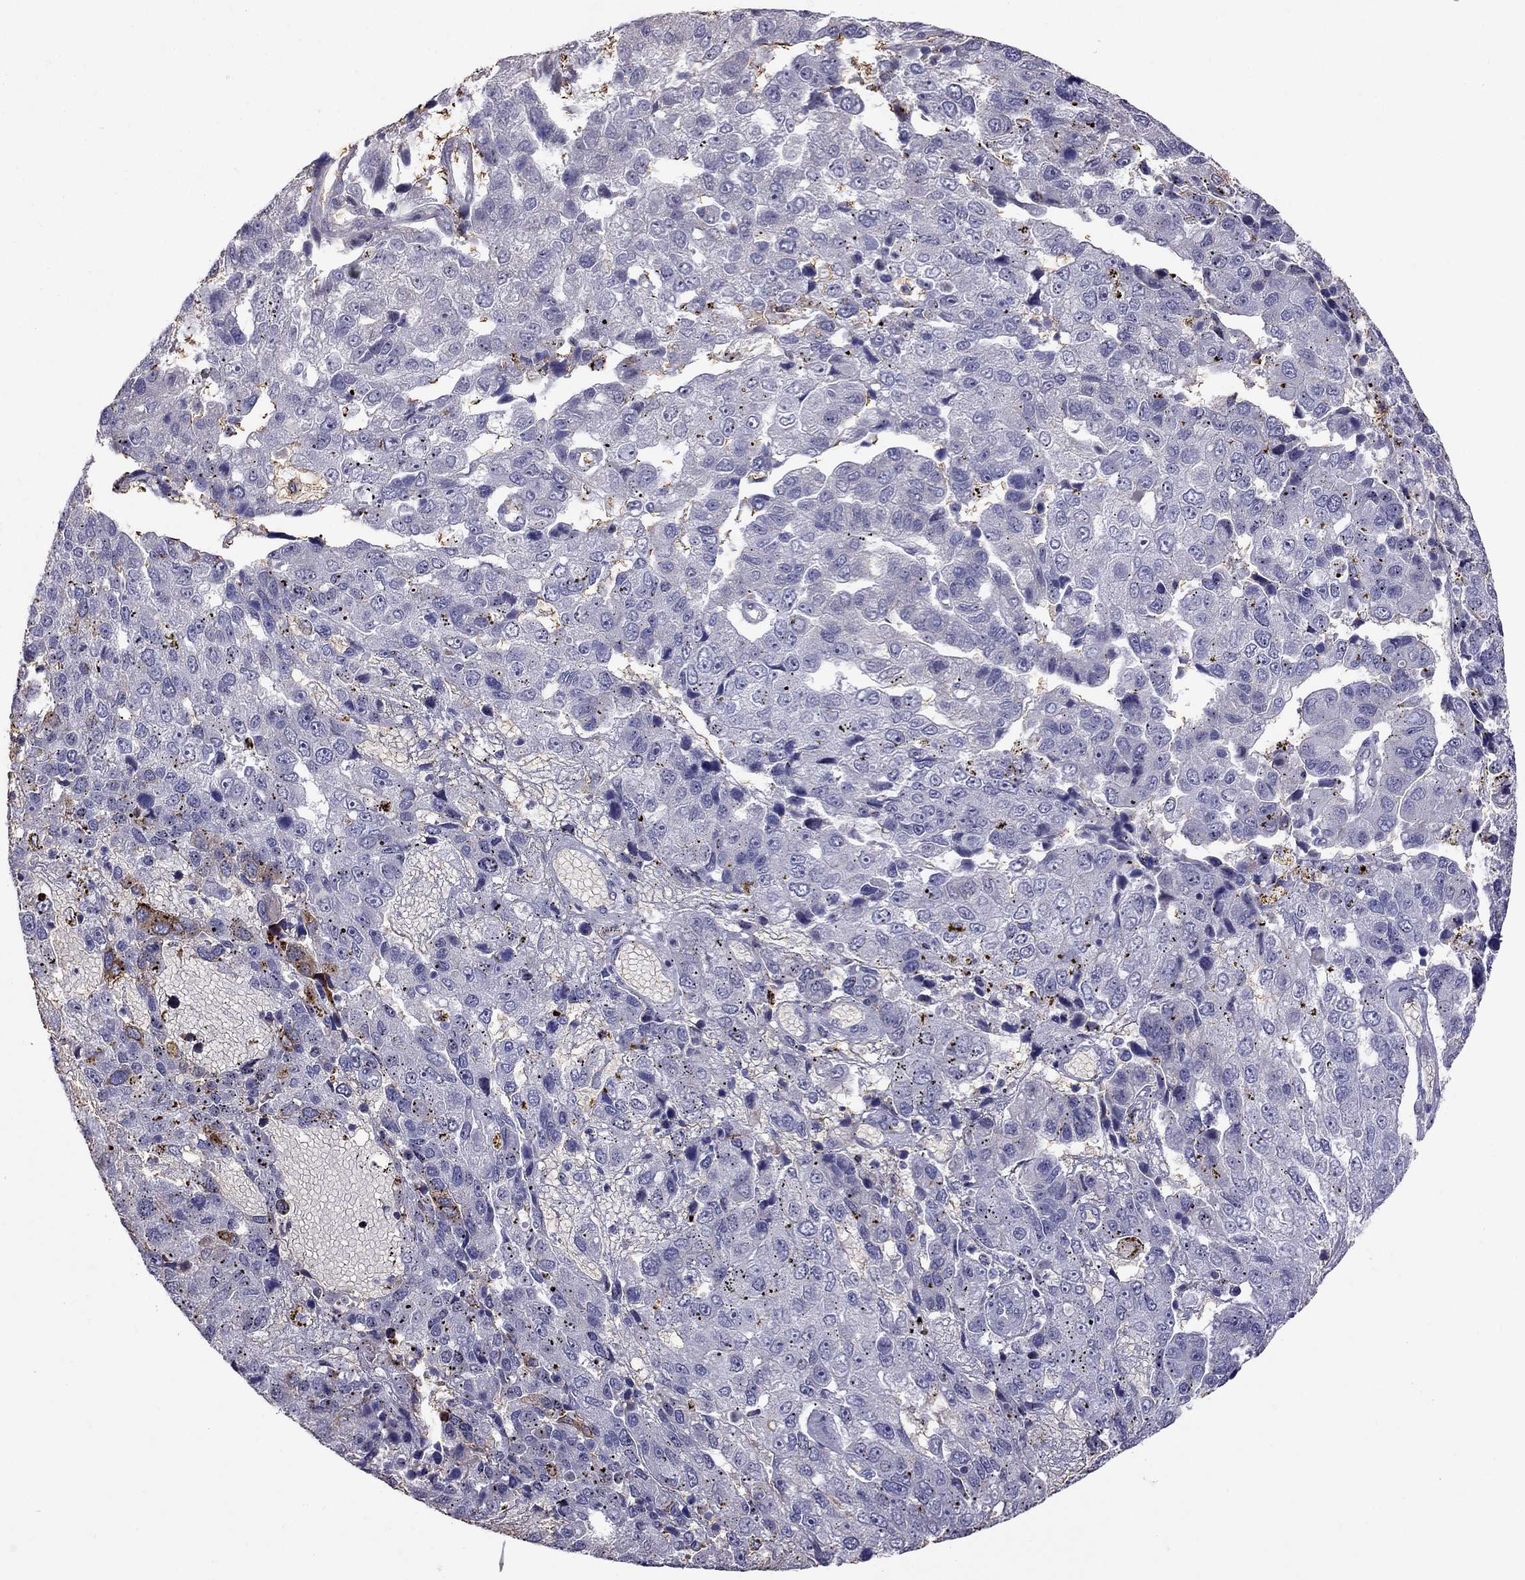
{"staining": {"intensity": "negative", "quantity": "none", "location": "none"}, "tissue": "pancreatic cancer", "cell_type": "Tumor cells", "image_type": "cancer", "snomed": [{"axis": "morphology", "description": "Adenocarcinoma, NOS"}, {"axis": "topography", "description": "Pancreas"}], "caption": "Adenocarcinoma (pancreatic) was stained to show a protein in brown. There is no significant positivity in tumor cells.", "gene": "ADAM28", "patient": {"sex": "female", "age": 61}}